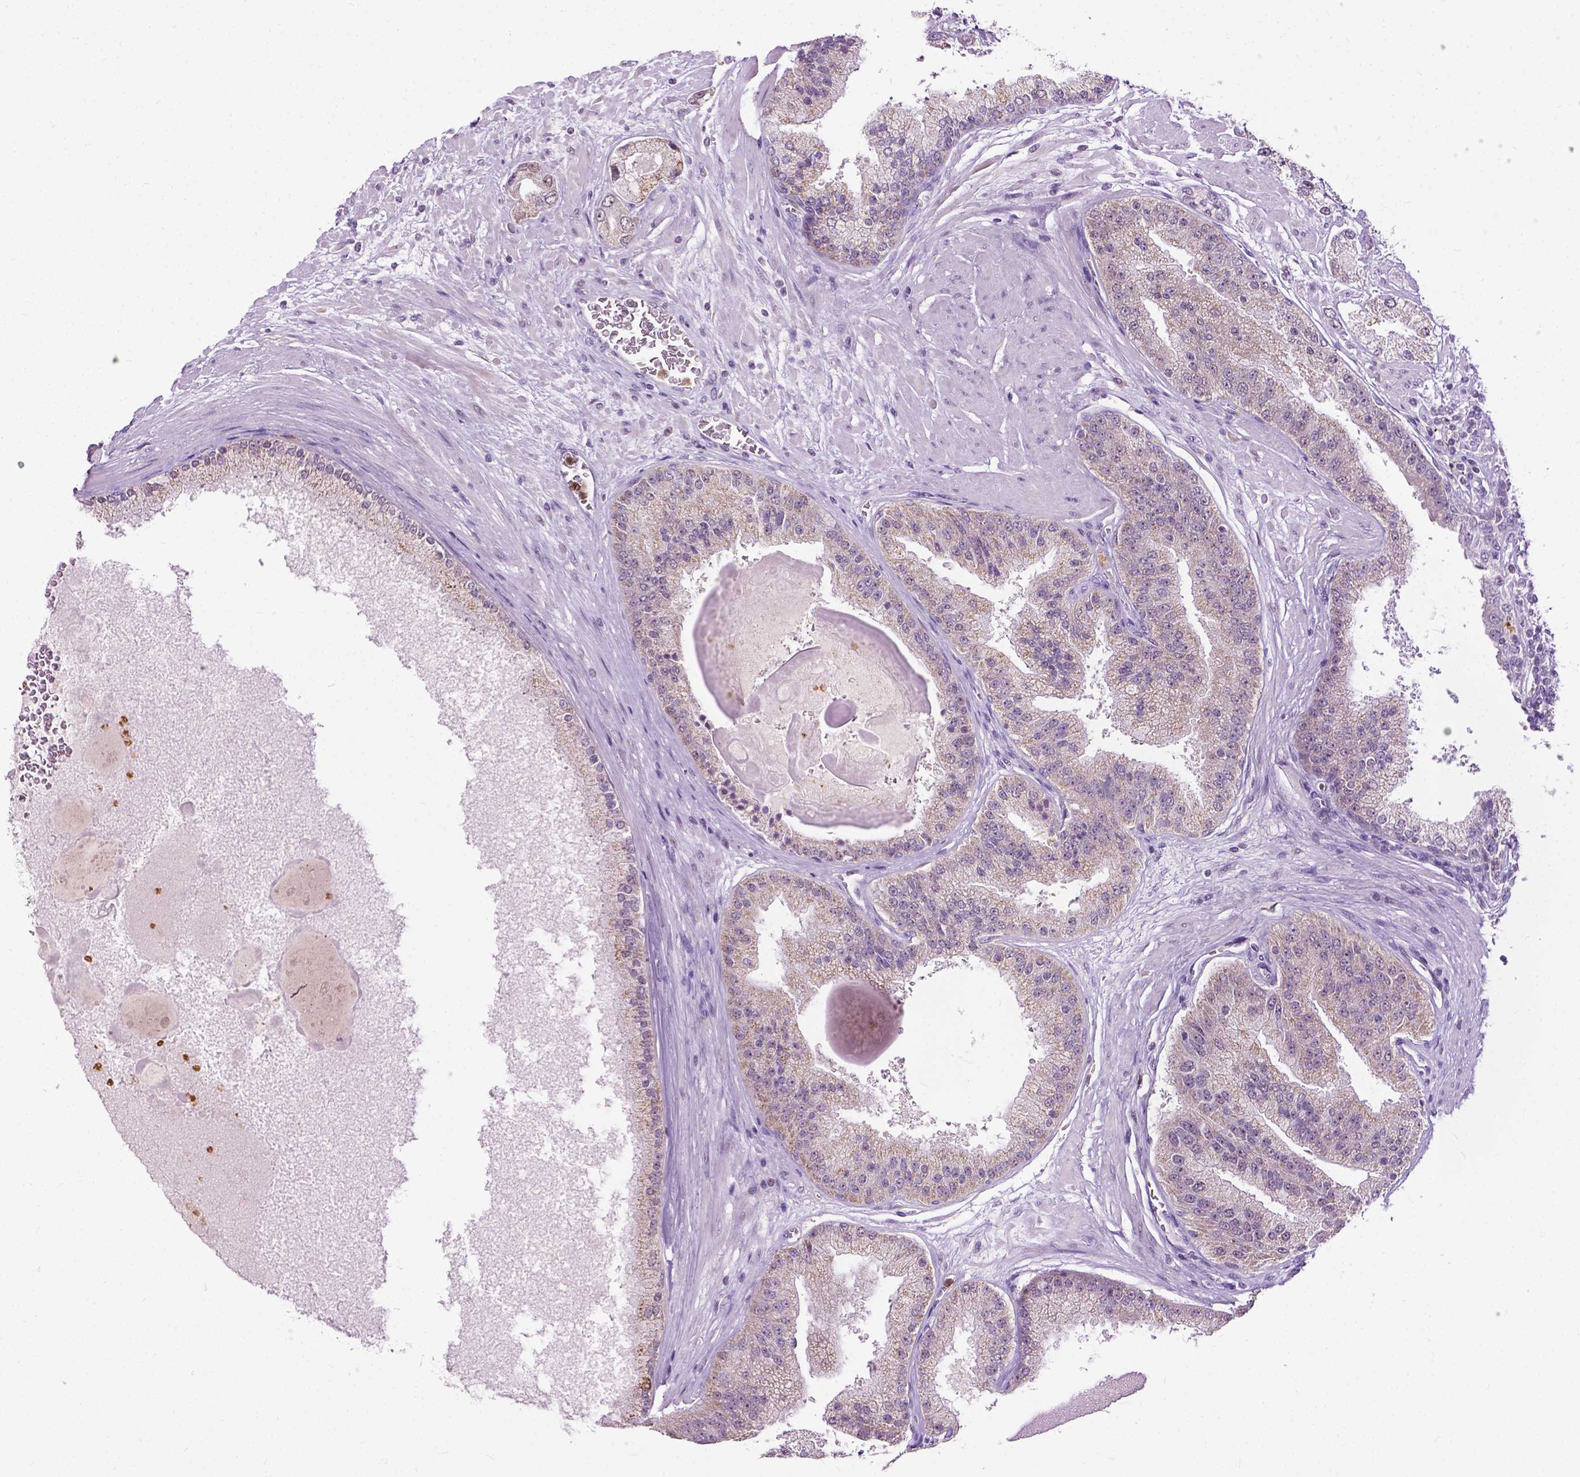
{"staining": {"intensity": "weak", "quantity": "<25%", "location": "cytoplasmic/membranous"}, "tissue": "prostate cancer", "cell_type": "Tumor cells", "image_type": "cancer", "snomed": [{"axis": "morphology", "description": "Adenocarcinoma, High grade"}, {"axis": "topography", "description": "Prostate"}], "caption": "IHC of human prostate high-grade adenocarcinoma displays no positivity in tumor cells.", "gene": "TTC9B", "patient": {"sex": "male", "age": 67}}